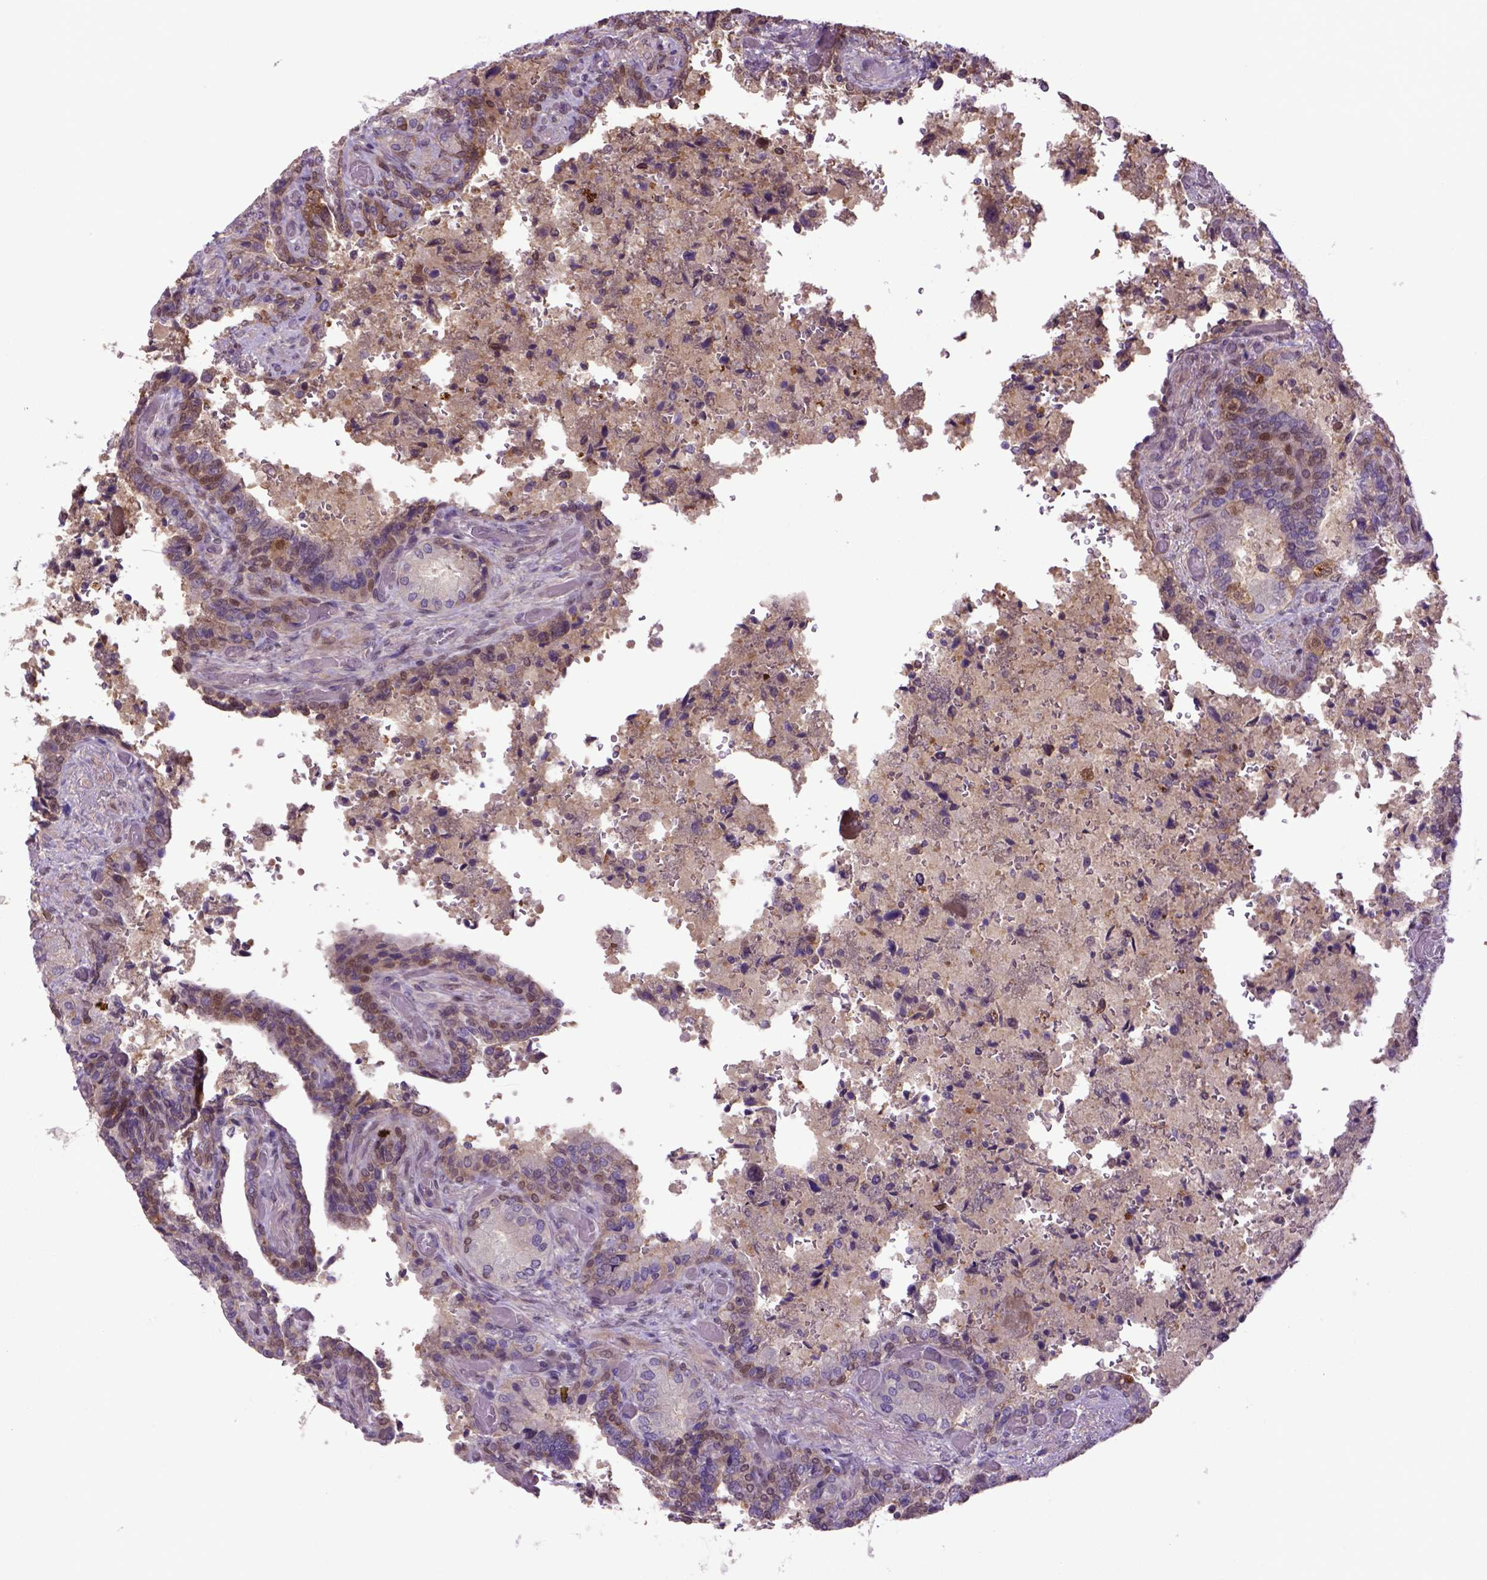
{"staining": {"intensity": "moderate", "quantity": "25%-75%", "location": "cytoplasmic/membranous"}, "tissue": "seminal vesicle", "cell_type": "Glandular cells", "image_type": "normal", "snomed": [{"axis": "morphology", "description": "Normal tissue, NOS"}, {"axis": "topography", "description": "Seminal veicle"}], "caption": "Immunohistochemical staining of unremarkable seminal vesicle demonstrates medium levels of moderate cytoplasmic/membranous staining in approximately 25%-75% of glandular cells.", "gene": "HSPBP1", "patient": {"sex": "male", "age": 68}}